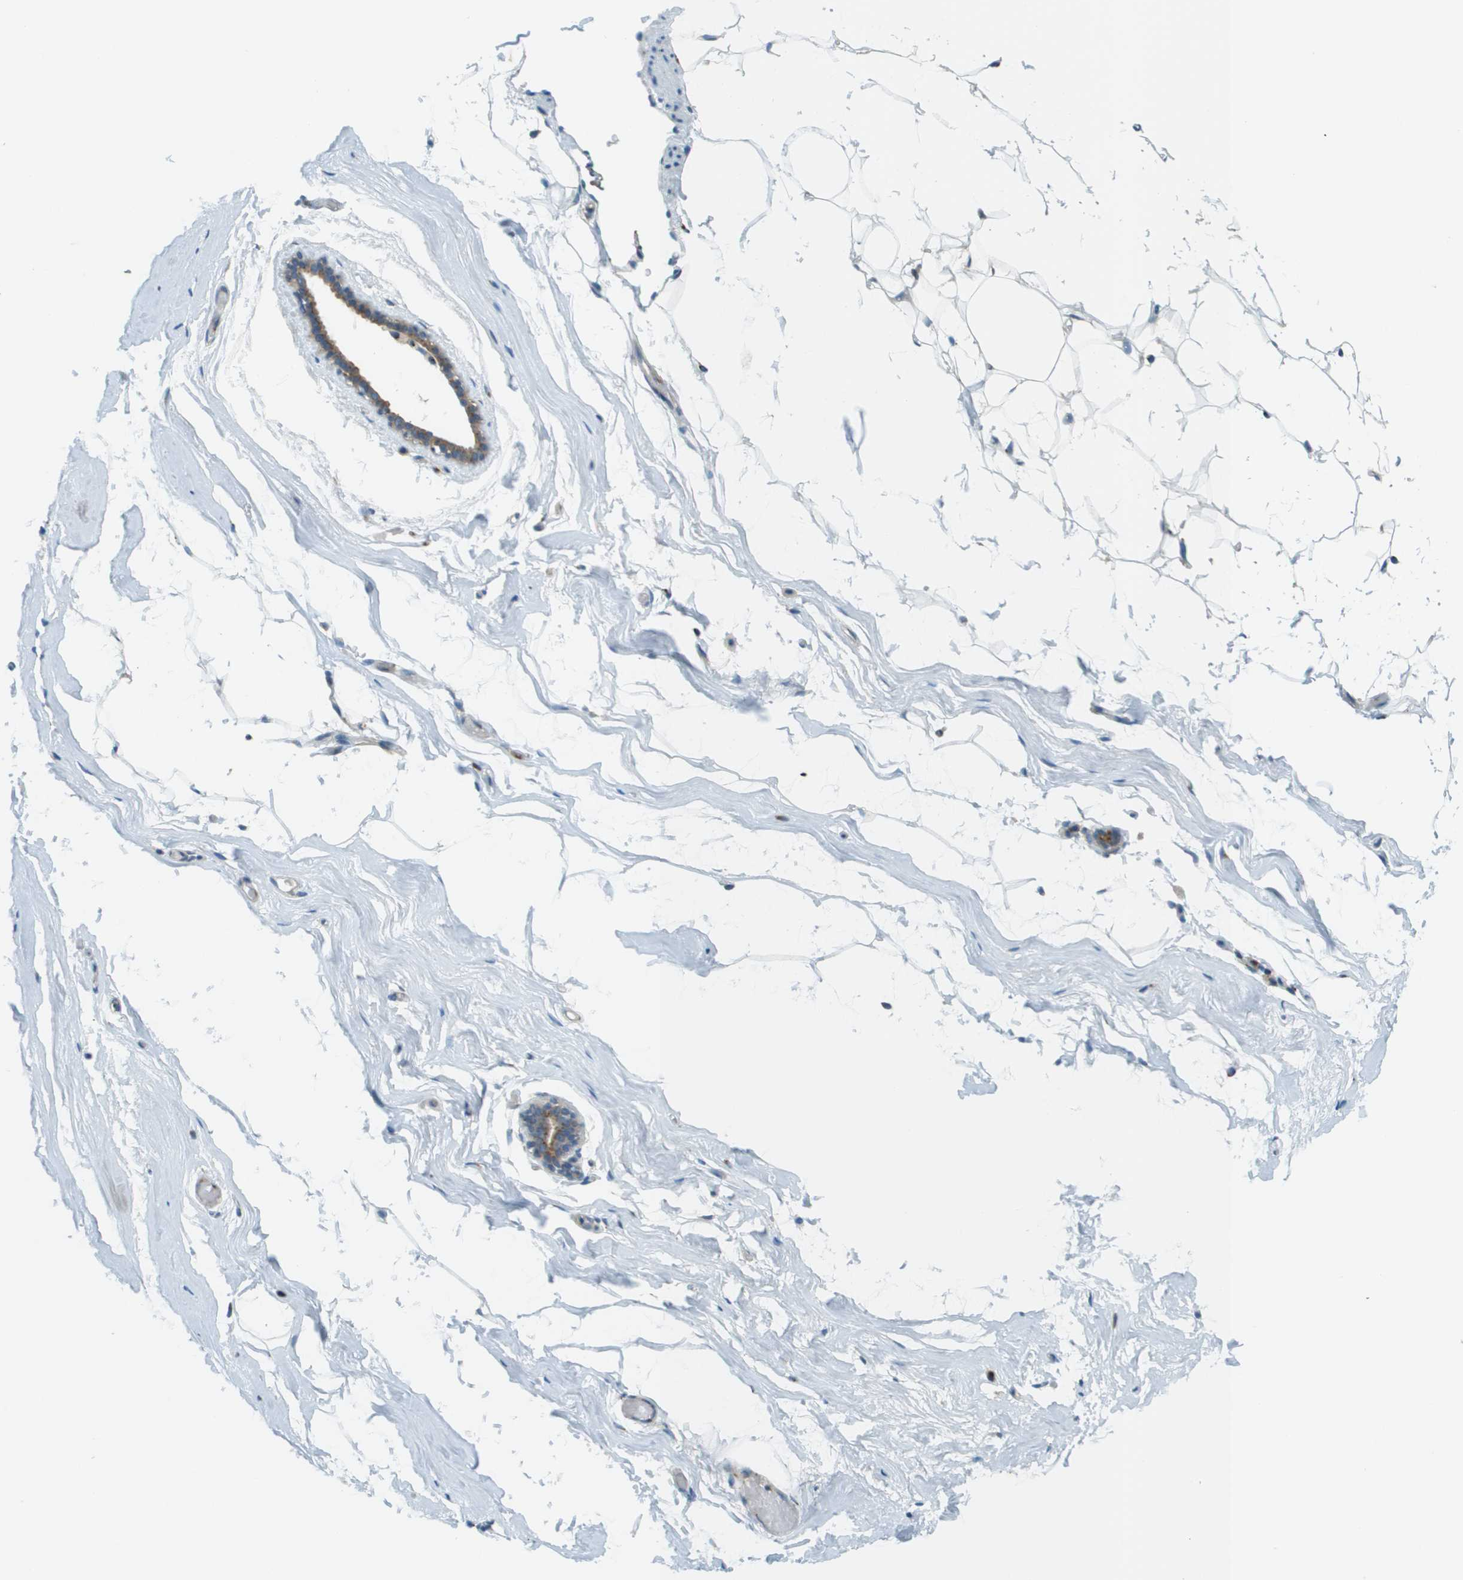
{"staining": {"intensity": "negative", "quantity": "none", "location": "none"}, "tissue": "adipose tissue", "cell_type": "Adipocytes", "image_type": "normal", "snomed": [{"axis": "morphology", "description": "Normal tissue, NOS"}, {"axis": "topography", "description": "Breast"}, {"axis": "topography", "description": "Soft tissue"}], "caption": "Immunohistochemistry of benign adipose tissue displays no positivity in adipocytes. Brightfield microscopy of immunohistochemistry (IHC) stained with DAB (brown) and hematoxylin (blue), captured at high magnification.", "gene": "ACBD3", "patient": {"sex": "female", "age": 75}}